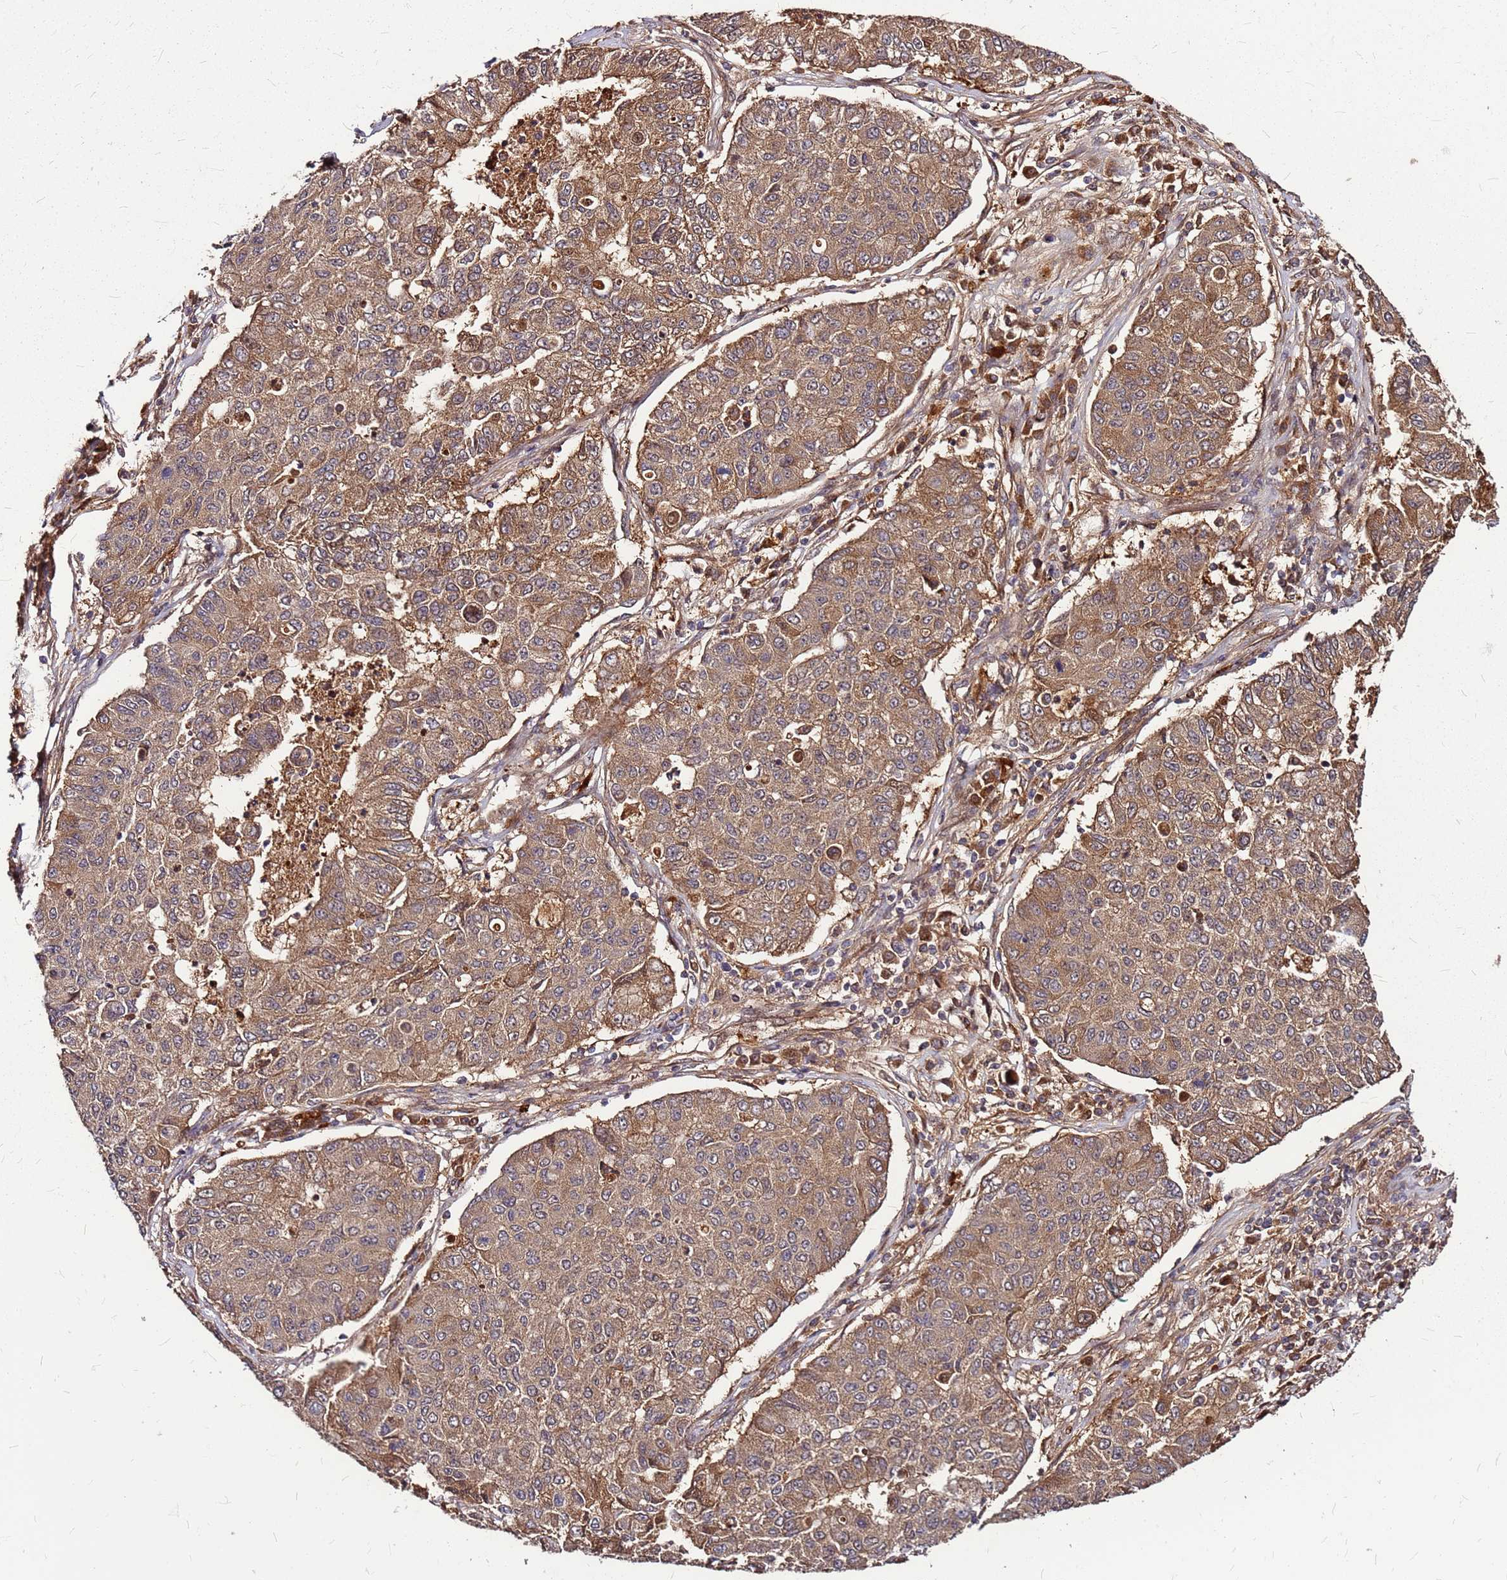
{"staining": {"intensity": "moderate", "quantity": ">75%", "location": "cytoplasmic/membranous"}, "tissue": "lung cancer", "cell_type": "Tumor cells", "image_type": "cancer", "snomed": [{"axis": "morphology", "description": "Squamous cell carcinoma, NOS"}, {"axis": "topography", "description": "Lung"}], "caption": "DAB immunohistochemical staining of human squamous cell carcinoma (lung) shows moderate cytoplasmic/membranous protein positivity in about >75% of tumor cells. (Stains: DAB (3,3'-diaminobenzidine) in brown, nuclei in blue, Microscopy: brightfield microscopy at high magnification).", "gene": "LYPLAL1", "patient": {"sex": "male", "age": 74}}